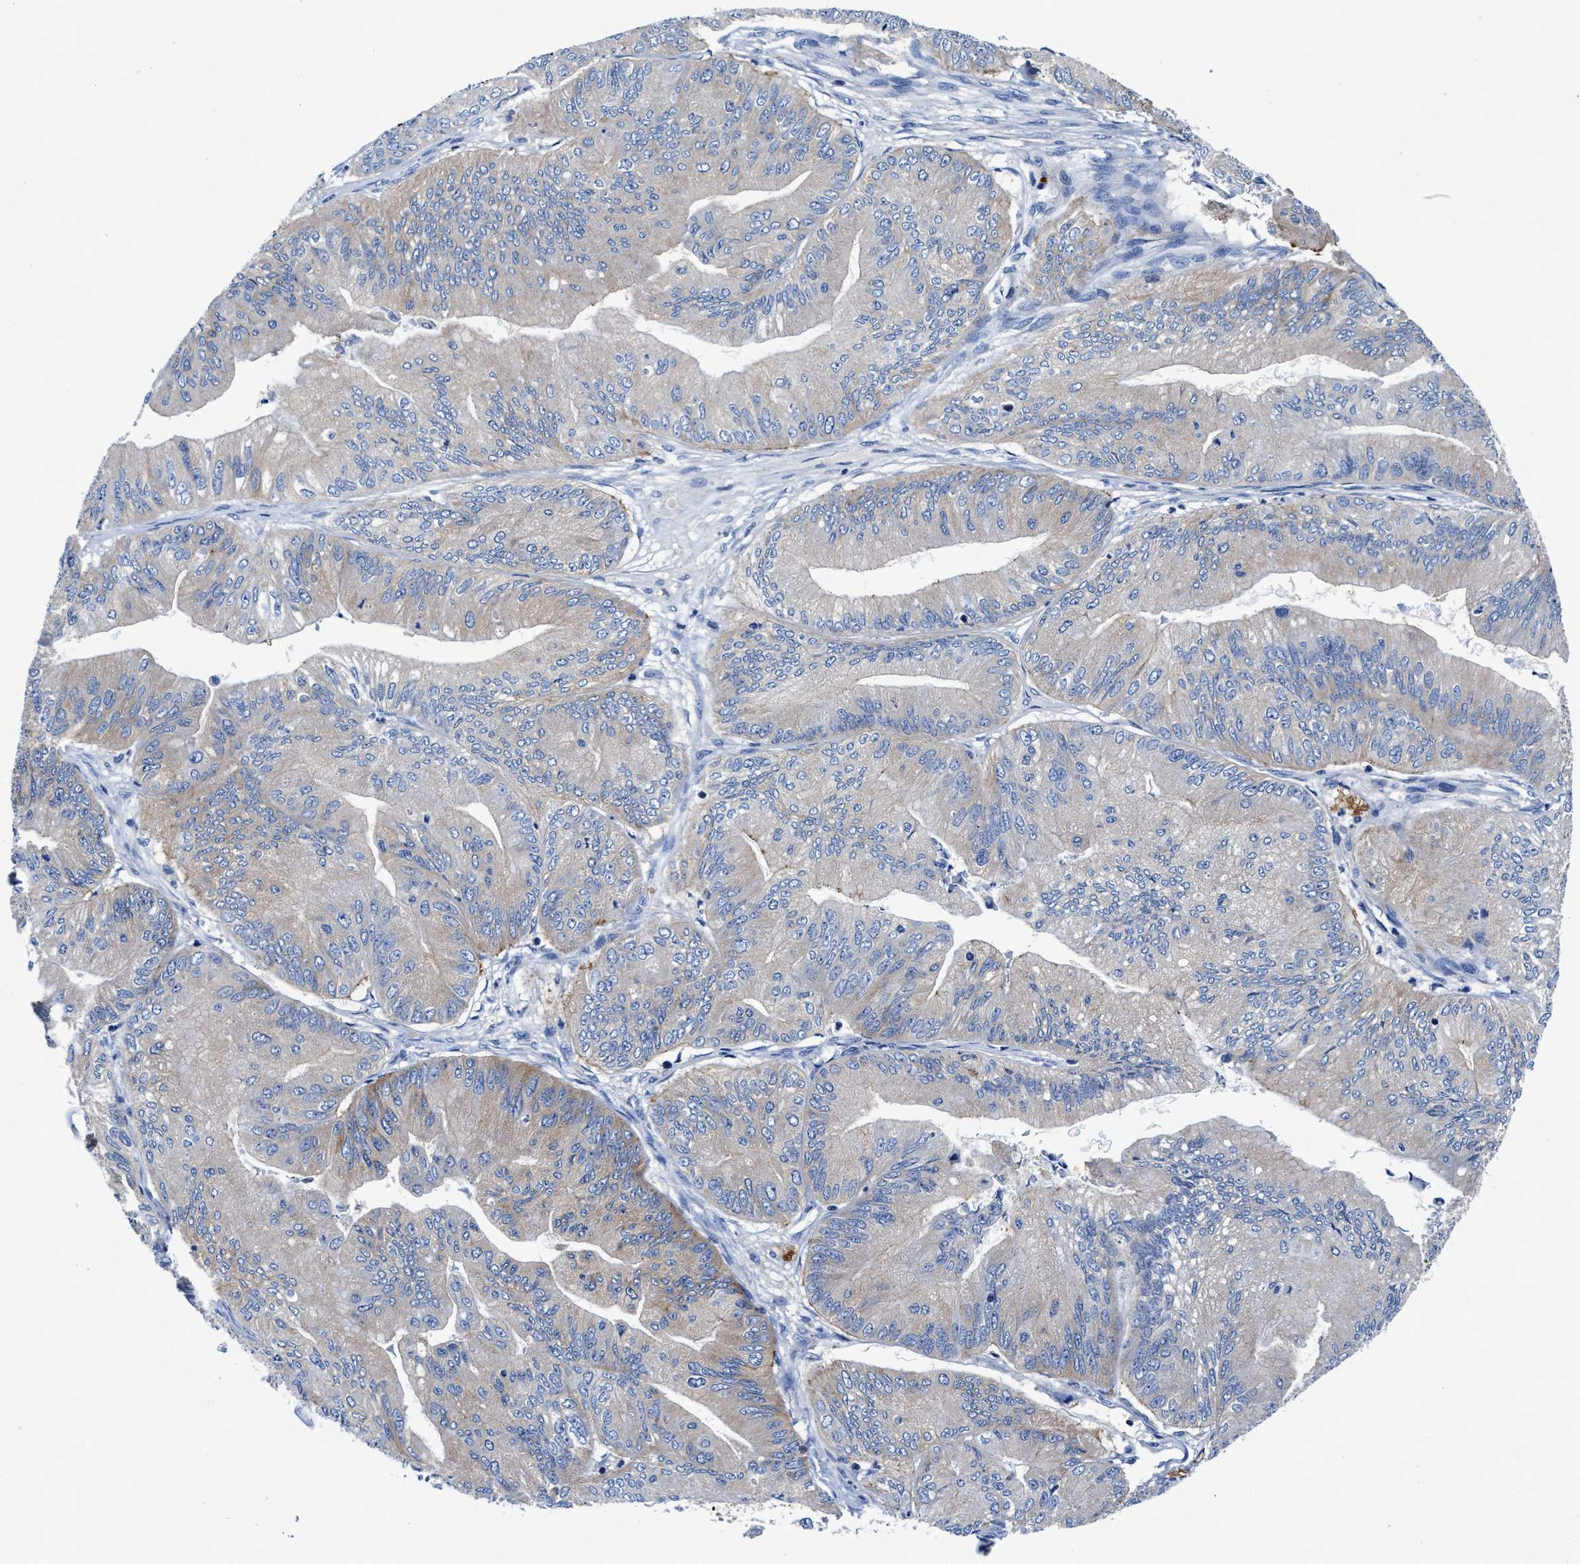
{"staining": {"intensity": "negative", "quantity": "none", "location": "none"}, "tissue": "ovarian cancer", "cell_type": "Tumor cells", "image_type": "cancer", "snomed": [{"axis": "morphology", "description": "Cystadenocarcinoma, mucinous, NOS"}, {"axis": "topography", "description": "Ovary"}], "caption": "Photomicrograph shows no significant protein staining in tumor cells of ovarian cancer (mucinous cystadenocarcinoma).", "gene": "PHLPP1", "patient": {"sex": "female", "age": 61}}